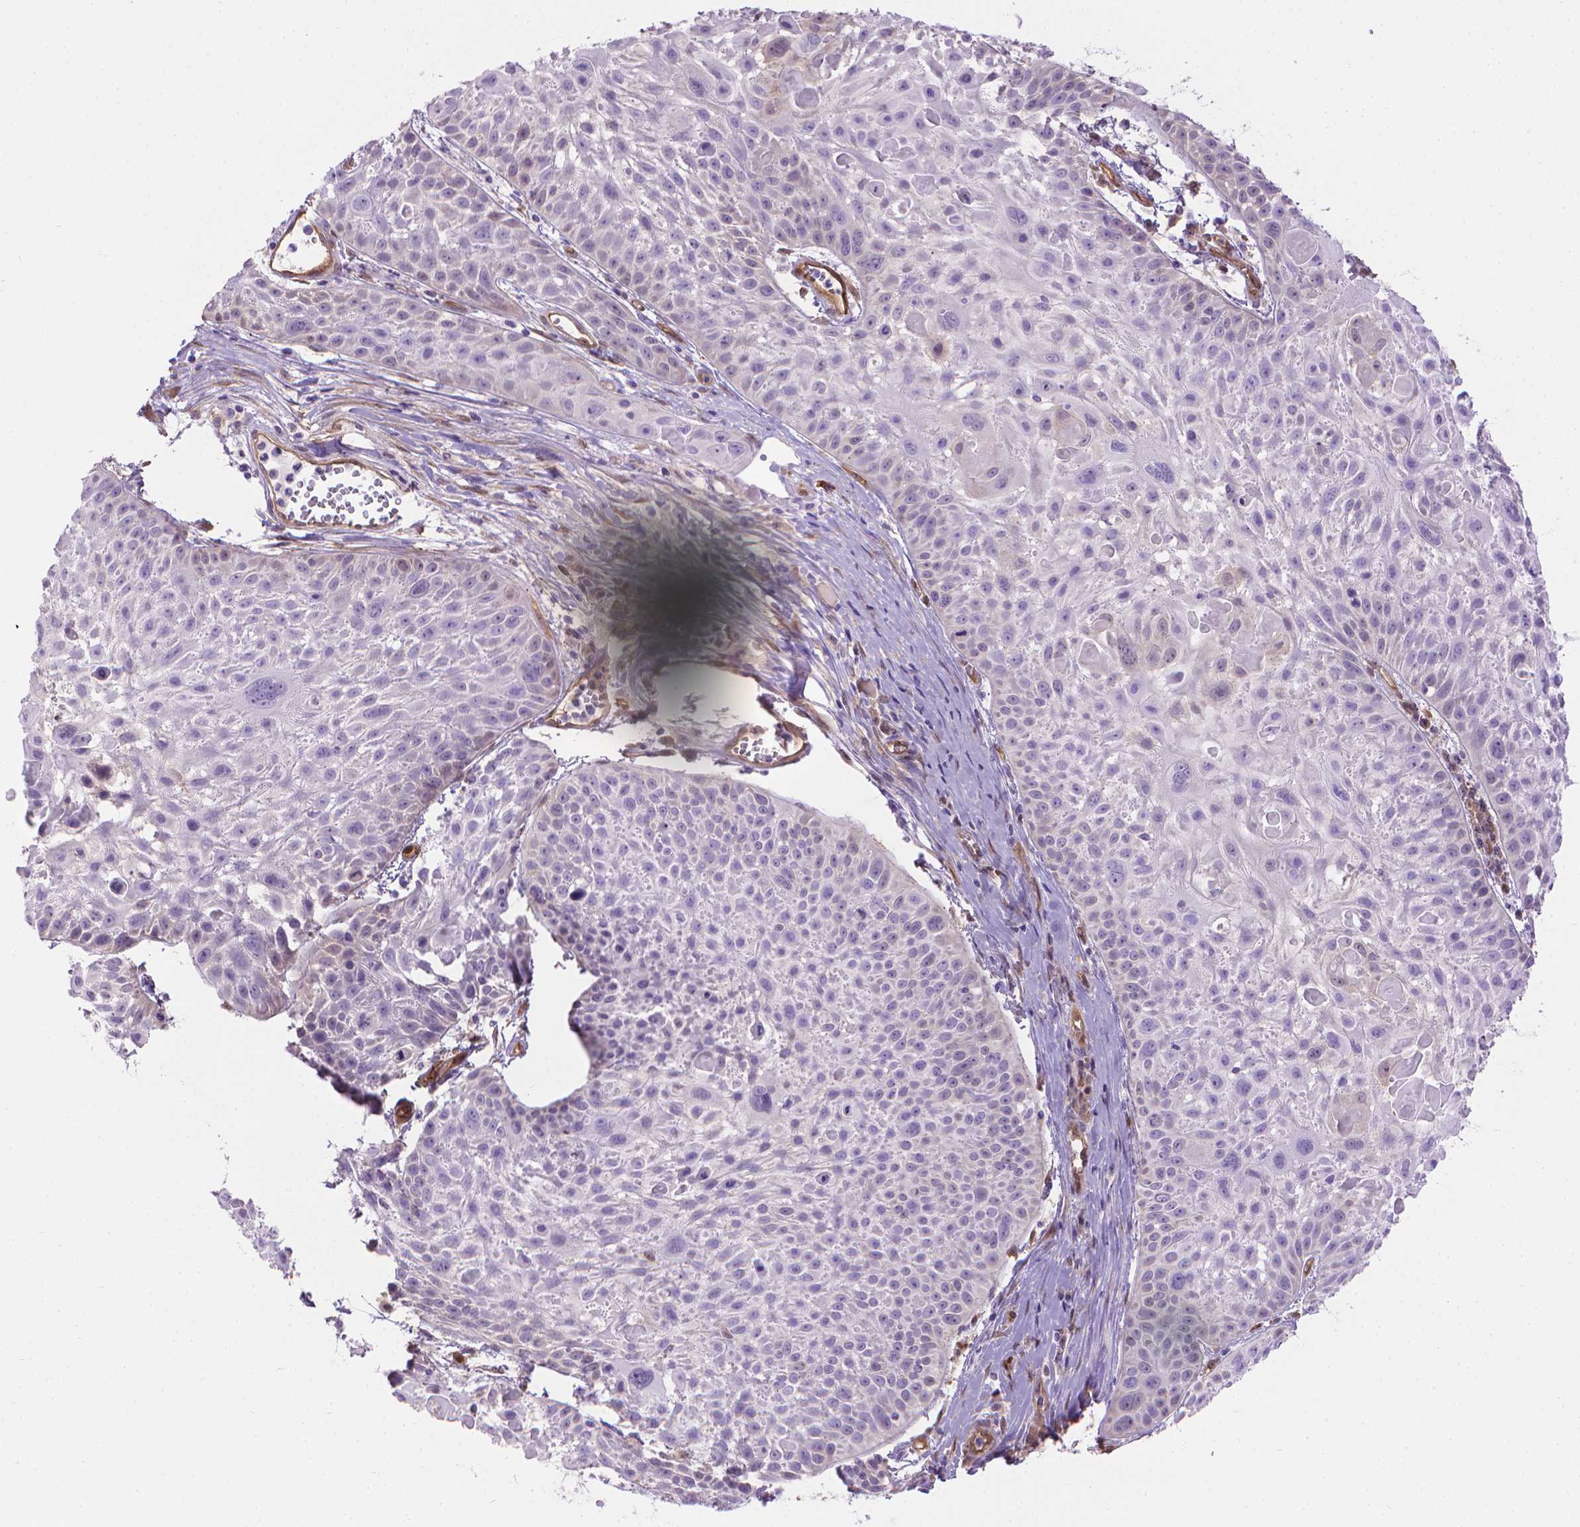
{"staining": {"intensity": "negative", "quantity": "none", "location": "none"}, "tissue": "skin cancer", "cell_type": "Tumor cells", "image_type": "cancer", "snomed": [{"axis": "morphology", "description": "Squamous cell carcinoma, NOS"}, {"axis": "topography", "description": "Skin"}, {"axis": "topography", "description": "Anal"}], "caption": "Immunohistochemistry micrograph of skin cancer (squamous cell carcinoma) stained for a protein (brown), which reveals no staining in tumor cells.", "gene": "CLIC4", "patient": {"sex": "female", "age": 75}}